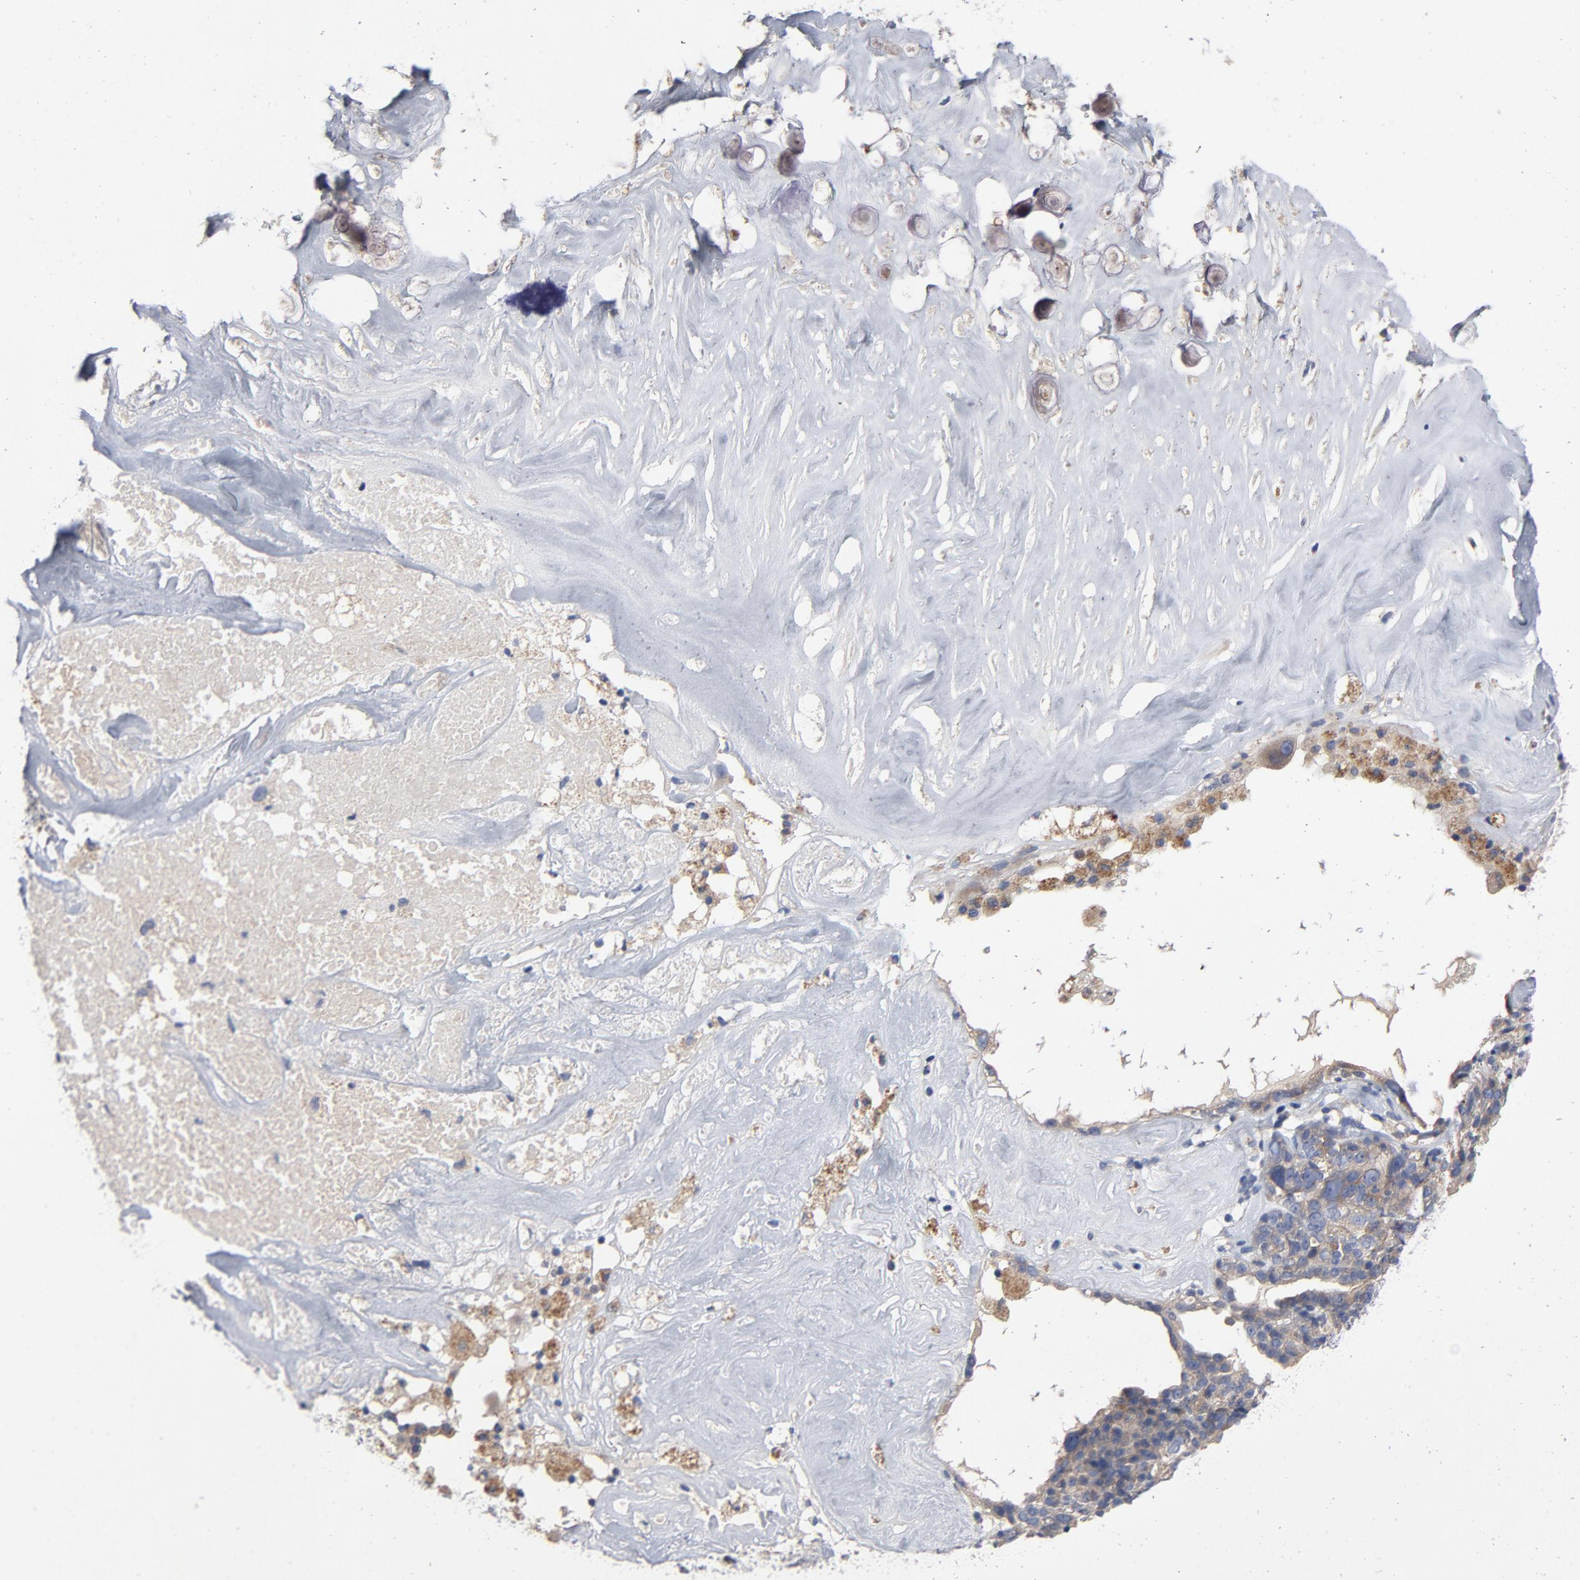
{"staining": {"intensity": "moderate", "quantity": ">75%", "location": "cytoplasmic/membranous"}, "tissue": "ovarian cancer", "cell_type": "Tumor cells", "image_type": "cancer", "snomed": [{"axis": "morphology", "description": "Cystadenocarcinoma, serous, NOS"}, {"axis": "topography", "description": "Ovary"}], "caption": "Ovarian cancer (serous cystadenocarcinoma) tissue demonstrates moderate cytoplasmic/membranous expression in about >75% of tumor cells, visualized by immunohistochemistry.", "gene": "CCDC134", "patient": {"sex": "female", "age": 66}}